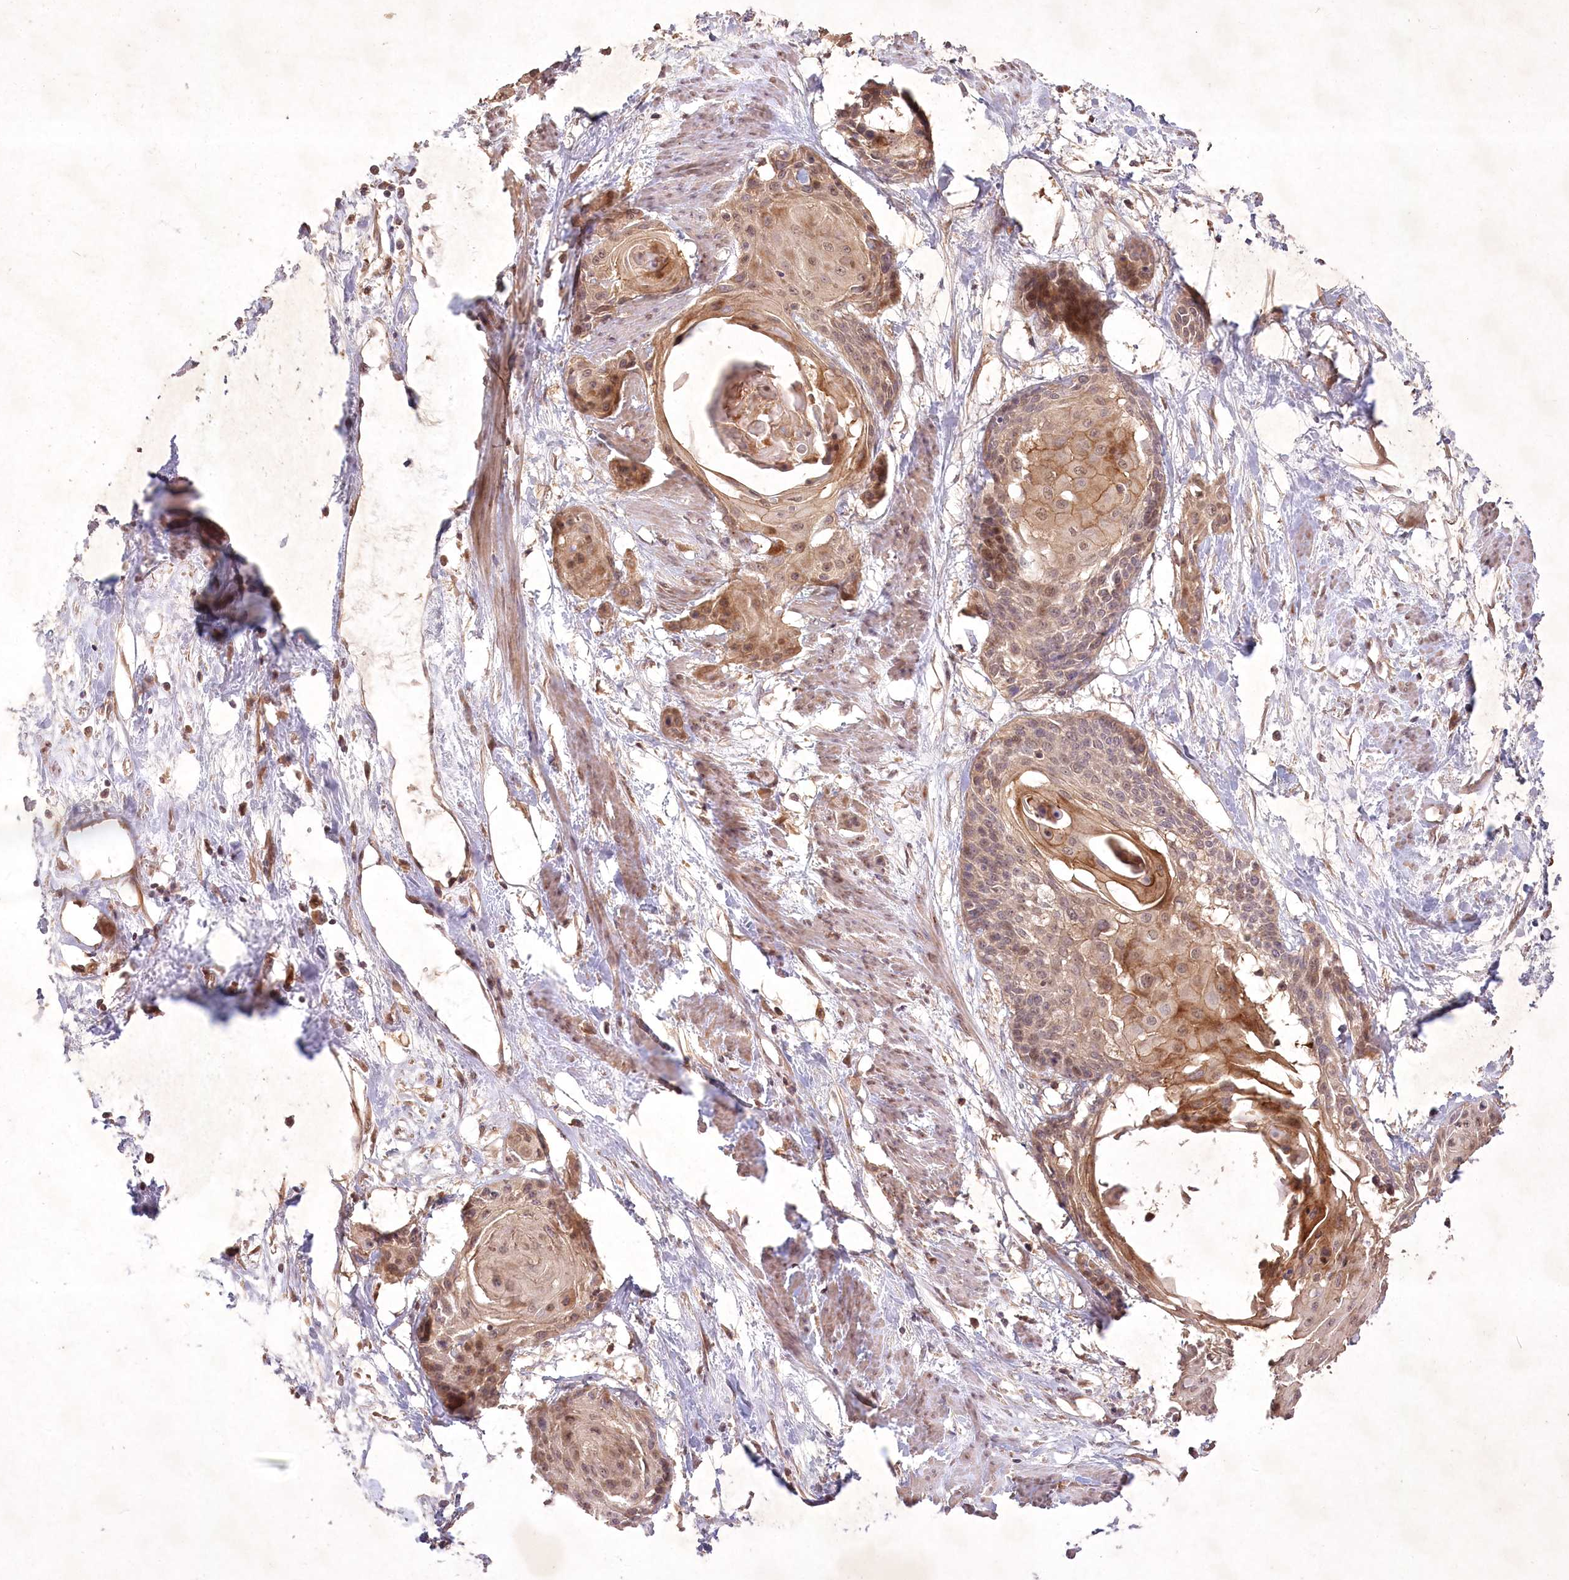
{"staining": {"intensity": "weak", "quantity": ">75%", "location": "cytoplasmic/membranous,nuclear"}, "tissue": "cervical cancer", "cell_type": "Tumor cells", "image_type": "cancer", "snomed": [{"axis": "morphology", "description": "Squamous cell carcinoma, NOS"}, {"axis": "topography", "description": "Cervix"}], "caption": "Tumor cells demonstrate low levels of weak cytoplasmic/membranous and nuclear positivity in about >75% of cells in cervical cancer. (DAB = brown stain, brightfield microscopy at high magnification).", "gene": "IRAK1BP1", "patient": {"sex": "female", "age": 57}}